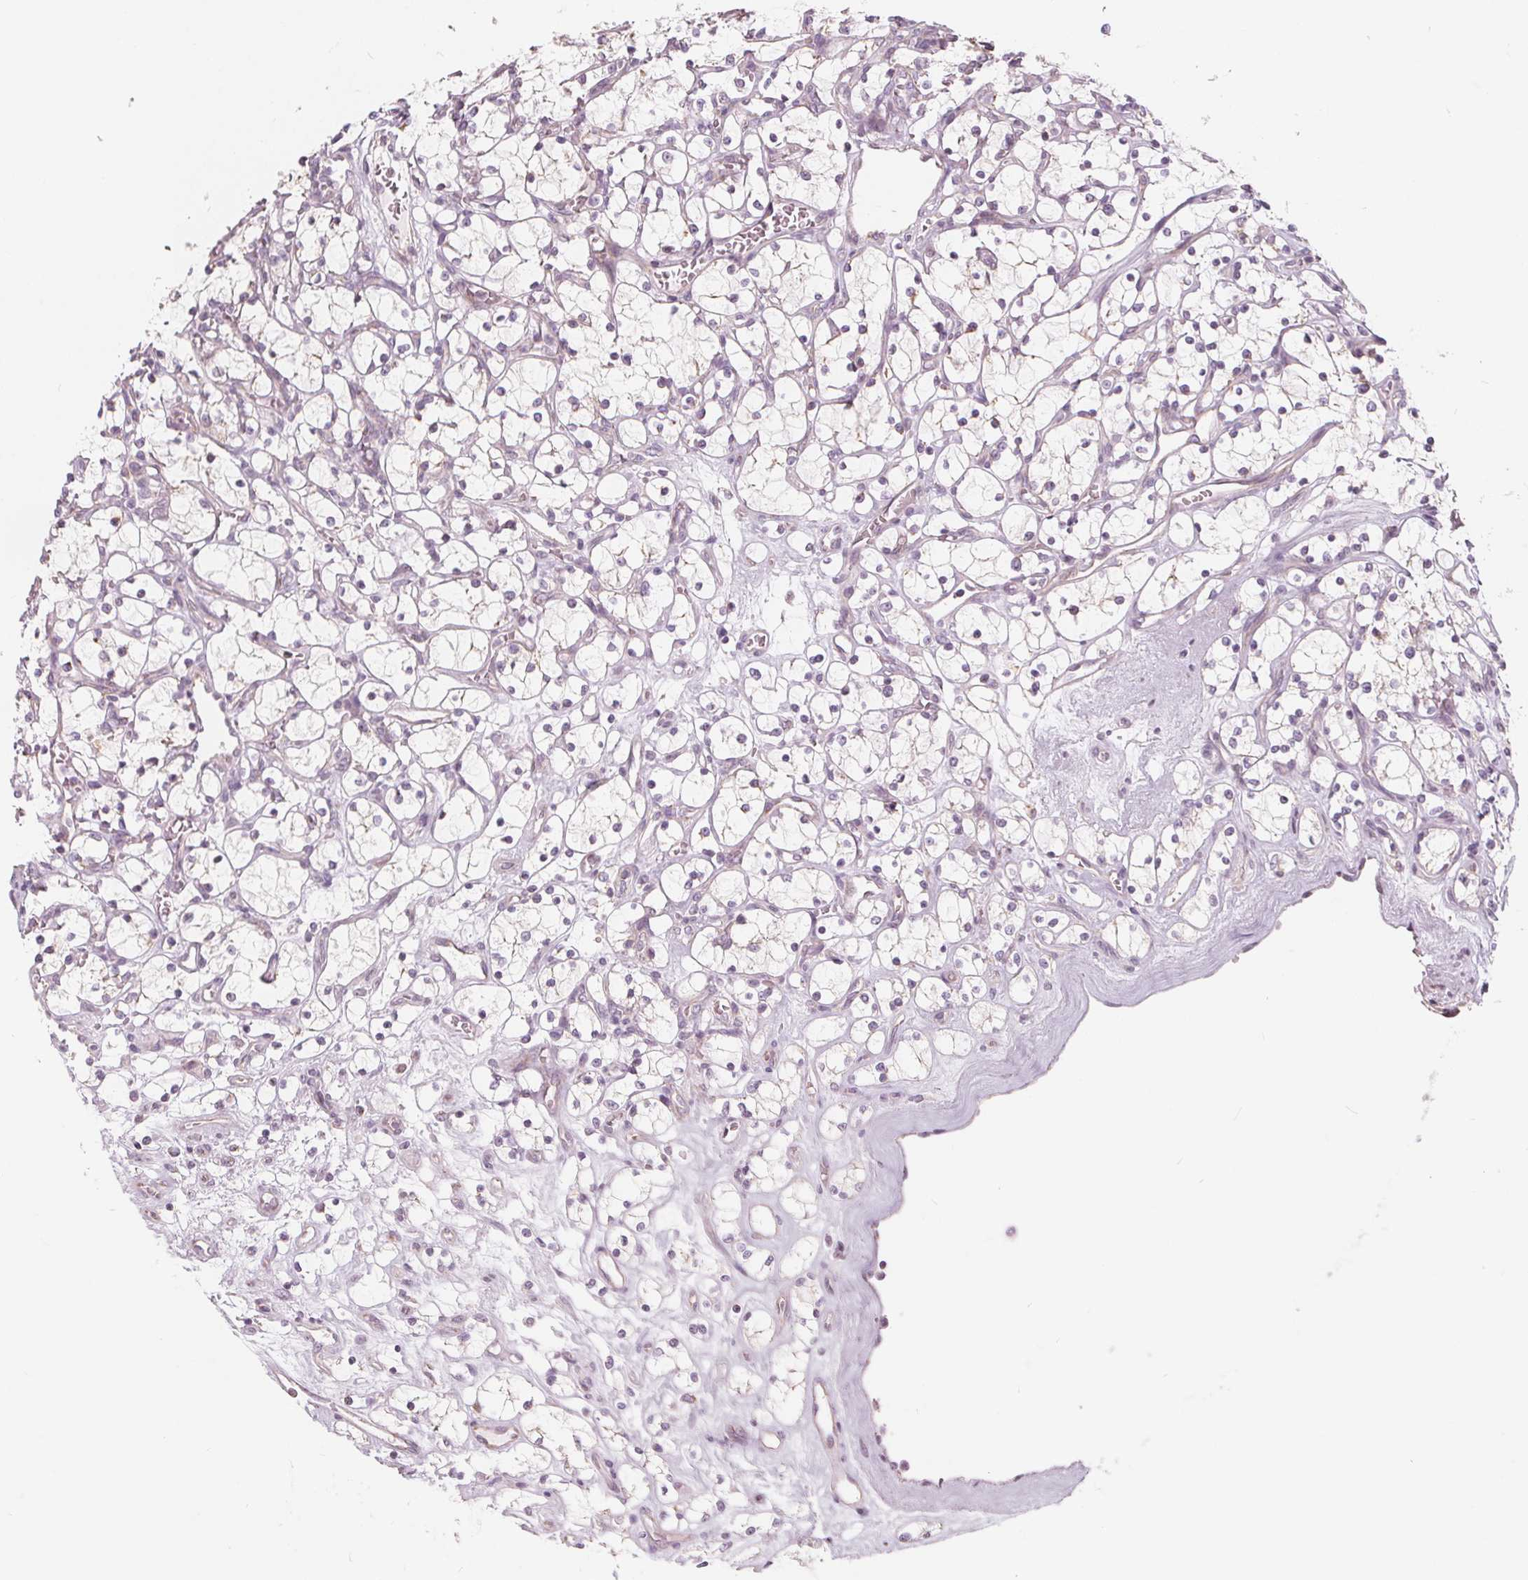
{"staining": {"intensity": "negative", "quantity": "none", "location": "none"}, "tissue": "renal cancer", "cell_type": "Tumor cells", "image_type": "cancer", "snomed": [{"axis": "morphology", "description": "Adenocarcinoma, NOS"}, {"axis": "topography", "description": "Kidney"}], "caption": "Adenocarcinoma (renal) was stained to show a protein in brown. There is no significant staining in tumor cells.", "gene": "NUP210L", "patient": {"sex": "female", "age": 69}}